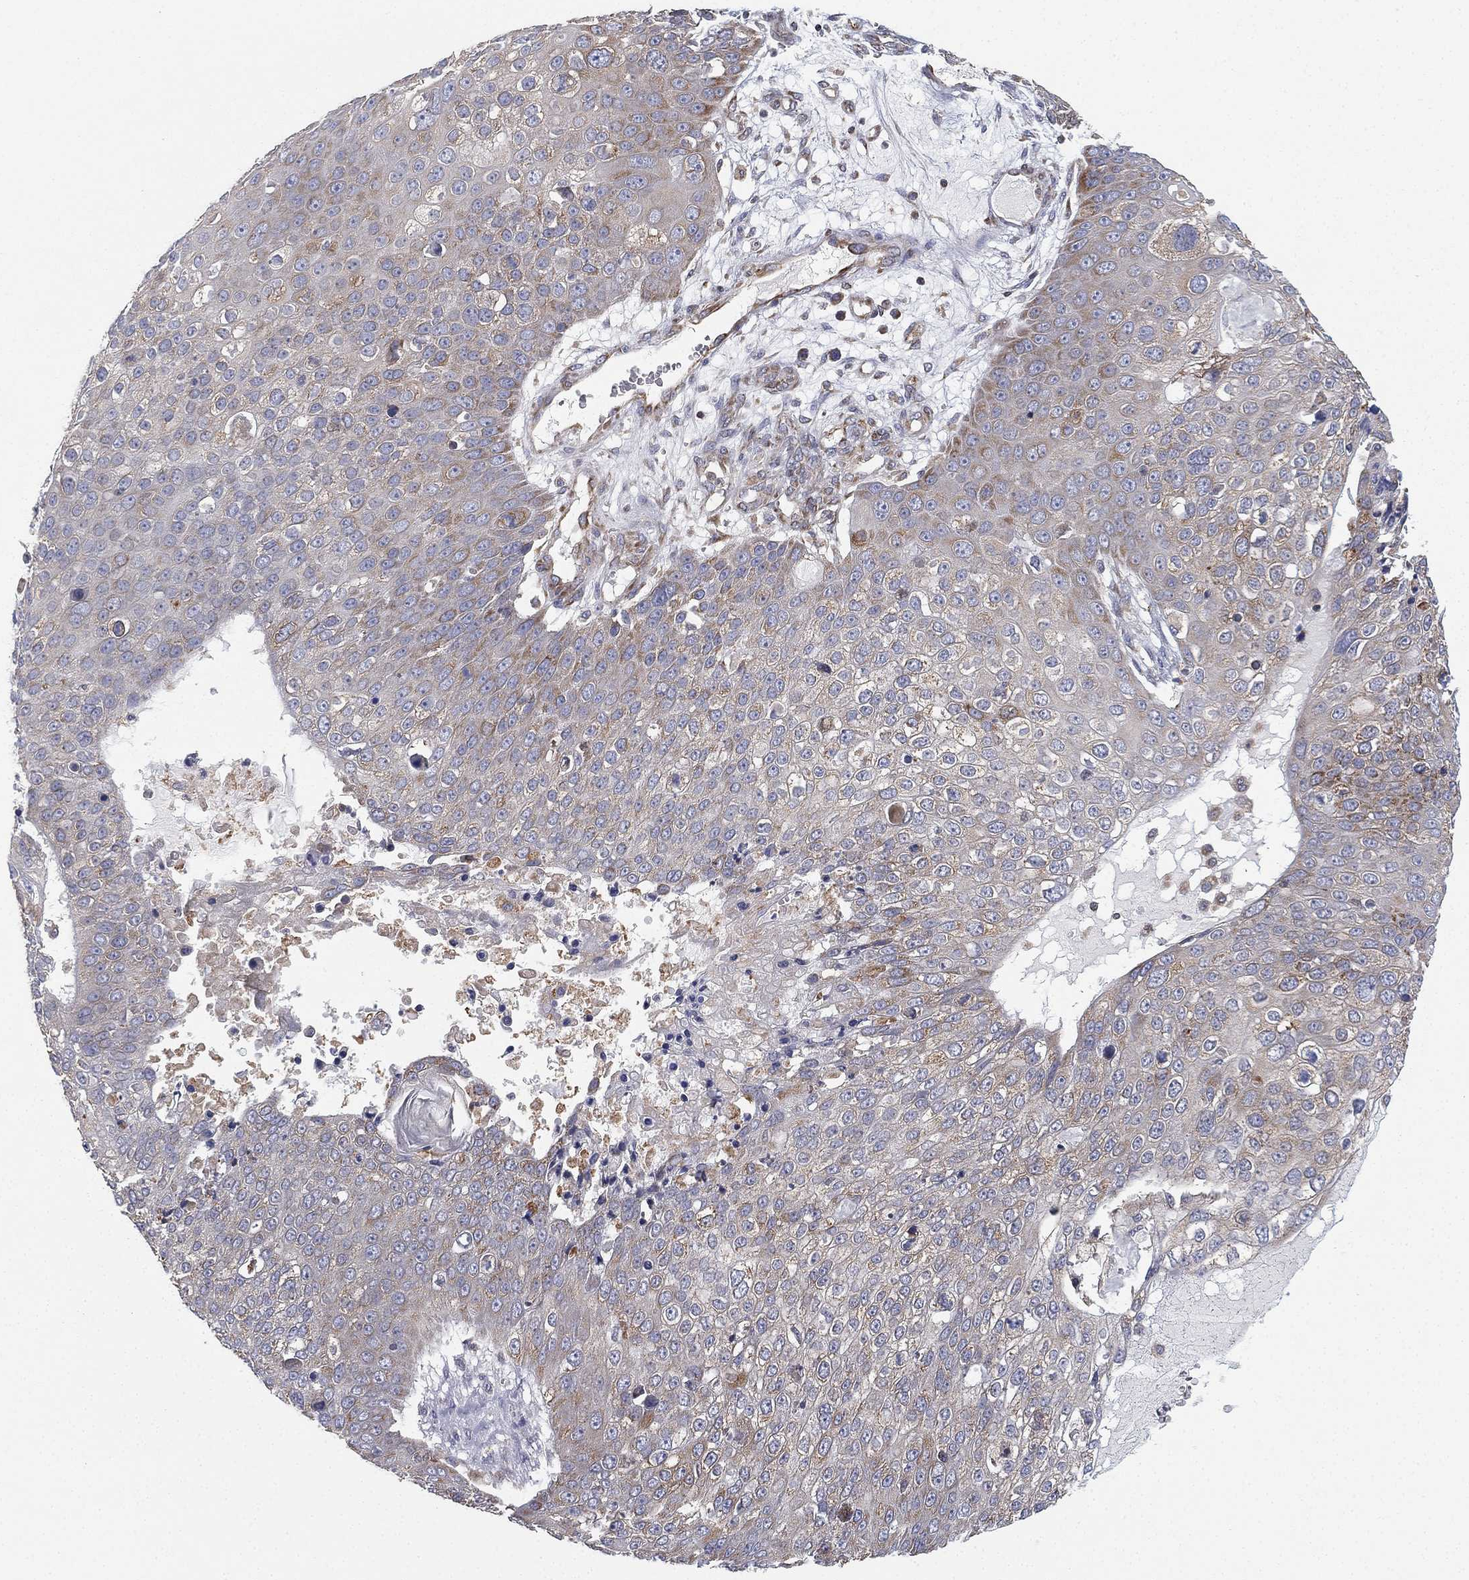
{"staining": {"intensity": "weak", "quantity": "<25%", "location": "cytoplasmic/membranous"}, "tissue": "skin cancer", "cell_type": "Tumor cells", "image_type": "cancer", "snomed": [{"axis": "morphology", "description": "Squamous cell carcinoma, NOS"}, {"axis": "topography", "description": "Skin"}], "caption": "This is a image of IHC staining of skin cancer, which shows no expression in tumor cells.", "gene": "CYB5B", "patient": {"sex": "male", "age": 71}}